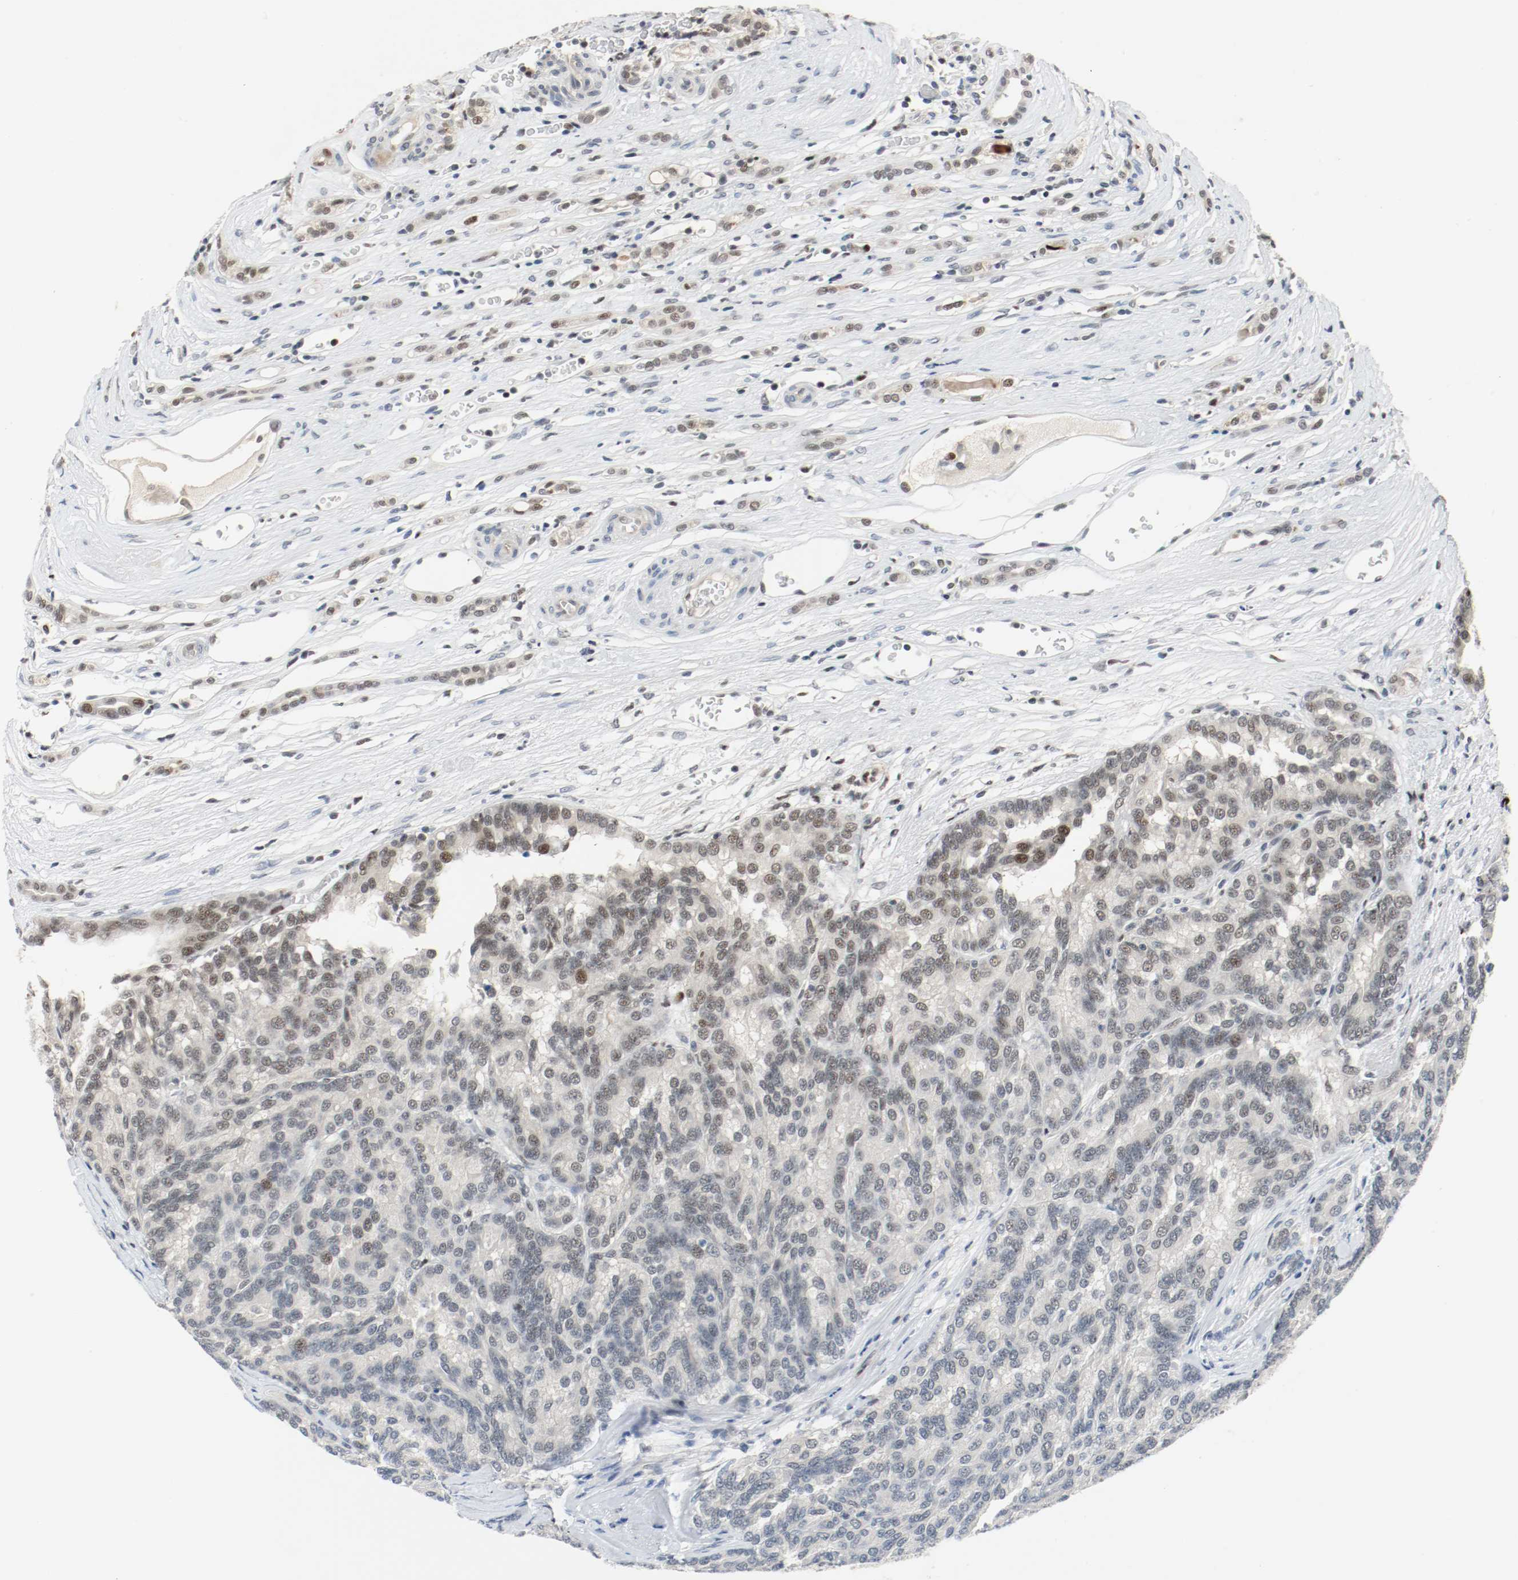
{"staining": {"intensity": "weak", "quantity": "<25%", "location": "nuclear"}, "tissue": "renal cancer", "cell_type": "Tumor cells", "image_type": "cancer", "snomed": [{"axis": "morphology", "description": "Adenocarcinoma, NOS"}, {"axis": "topography", "description": "Kidney"}], "caption": "The immunohistochemistry photomicrograph has no significant staining in tumor cells of adenocarcinoma (renal) tissue. (DAB immunohistochemistry, high magnification).", "gene": "ASH1L", "patient": {"sex": "male", "age": 46}}